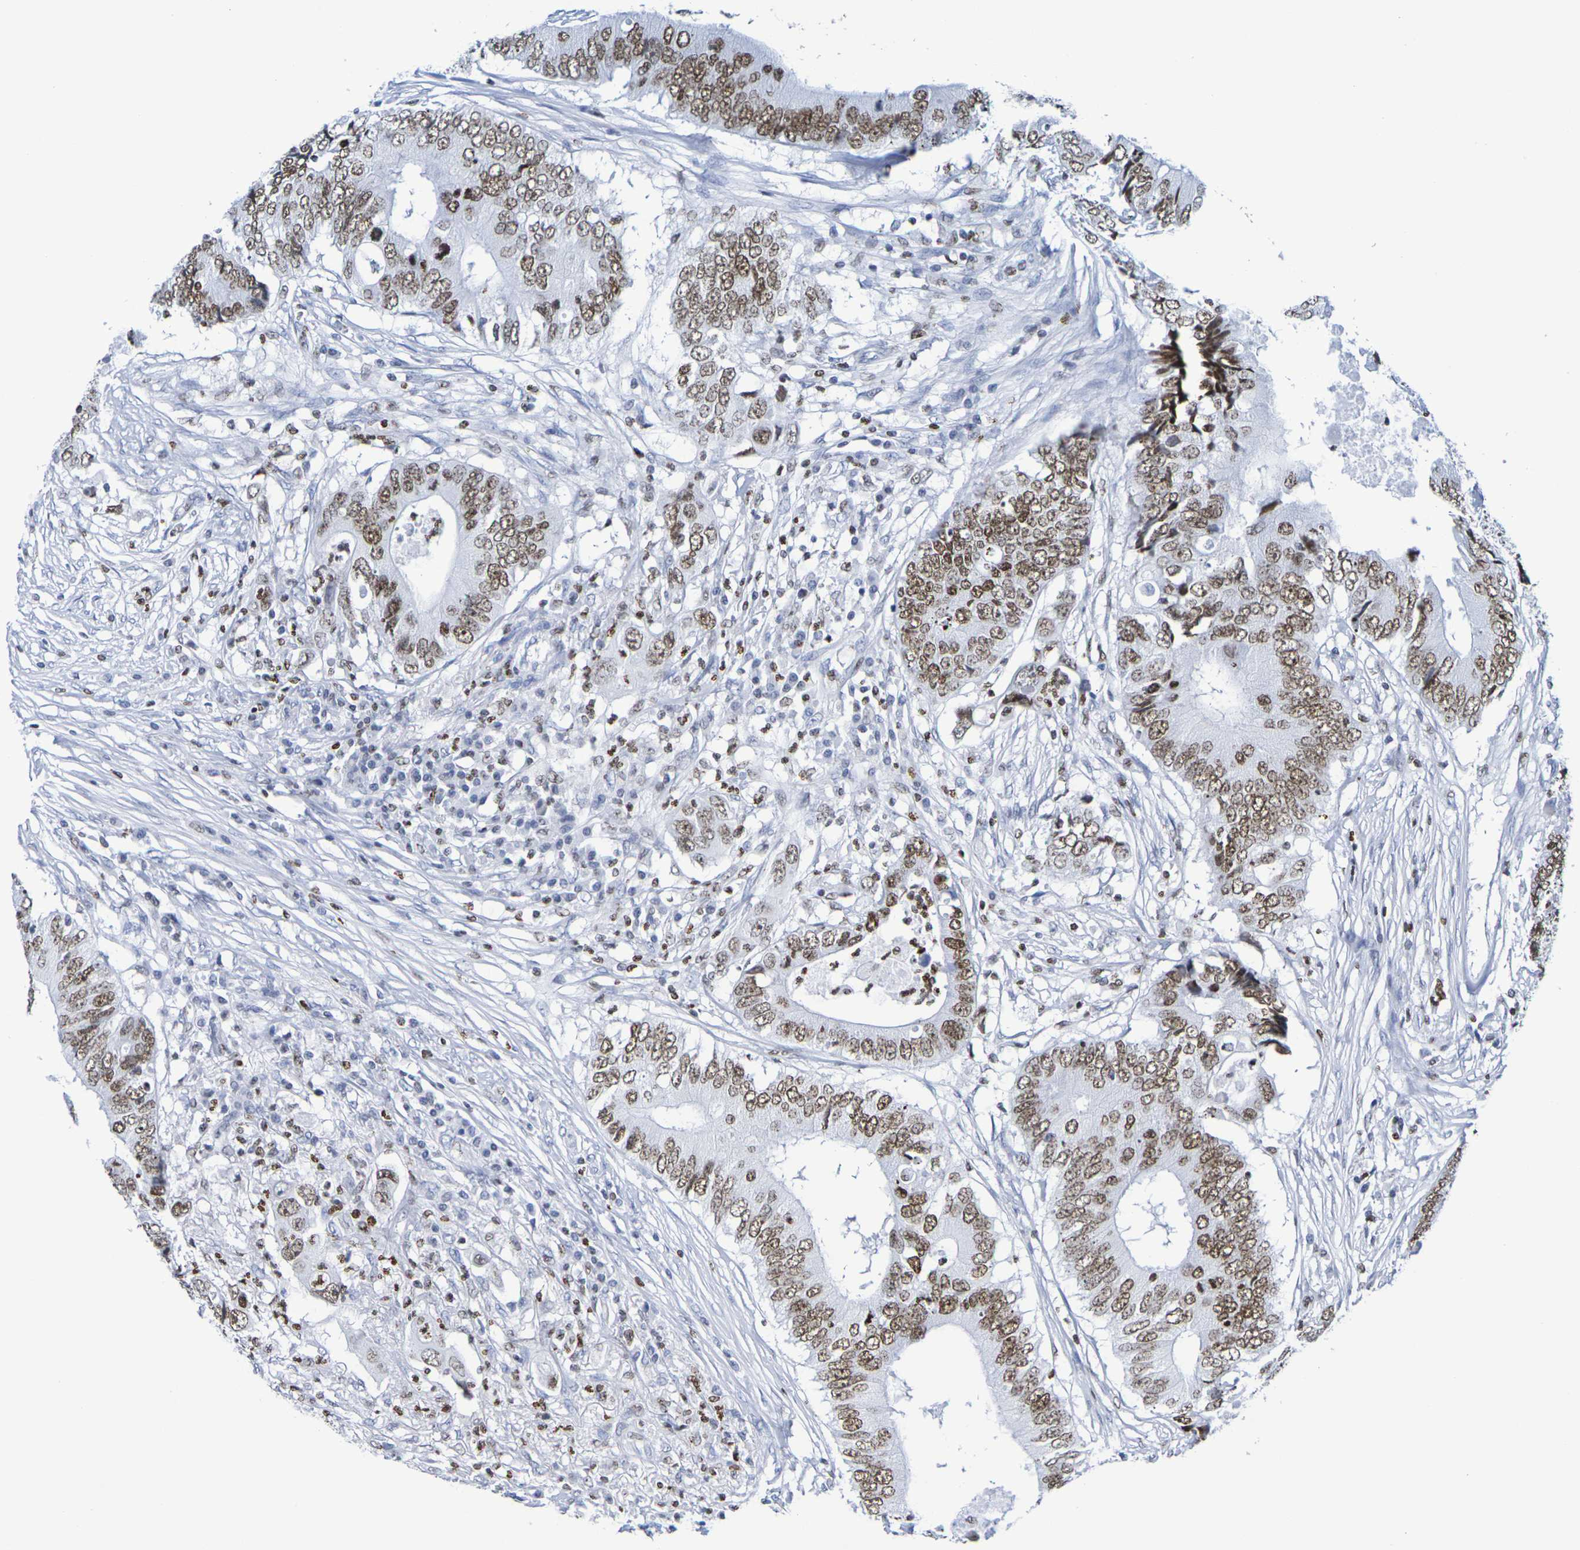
{"staining": {"intensity": "moderate", "quantity": ">75%", "location": "nuclear"}, "tissue": "colorectal cancer", "cell_type": "Tumor cells", "image_type": "cancer", "snomed": [{"axis": "morphology", "description": "Adenocarcinoma, NOS"}, {"axis": "topography", "description": "Colon"}], "caption": "Immunohistochemistry (IHC) of colorectal cancer (adenocarcinoma) demonstrates medium levels of moderate nuclear positivity in about >75% of tumor cells. The protein of interest is shown in brown color, while the nuclei are stained blue.", "gene": "H1-5", "patient": {"sex": "male", "age": 71}}